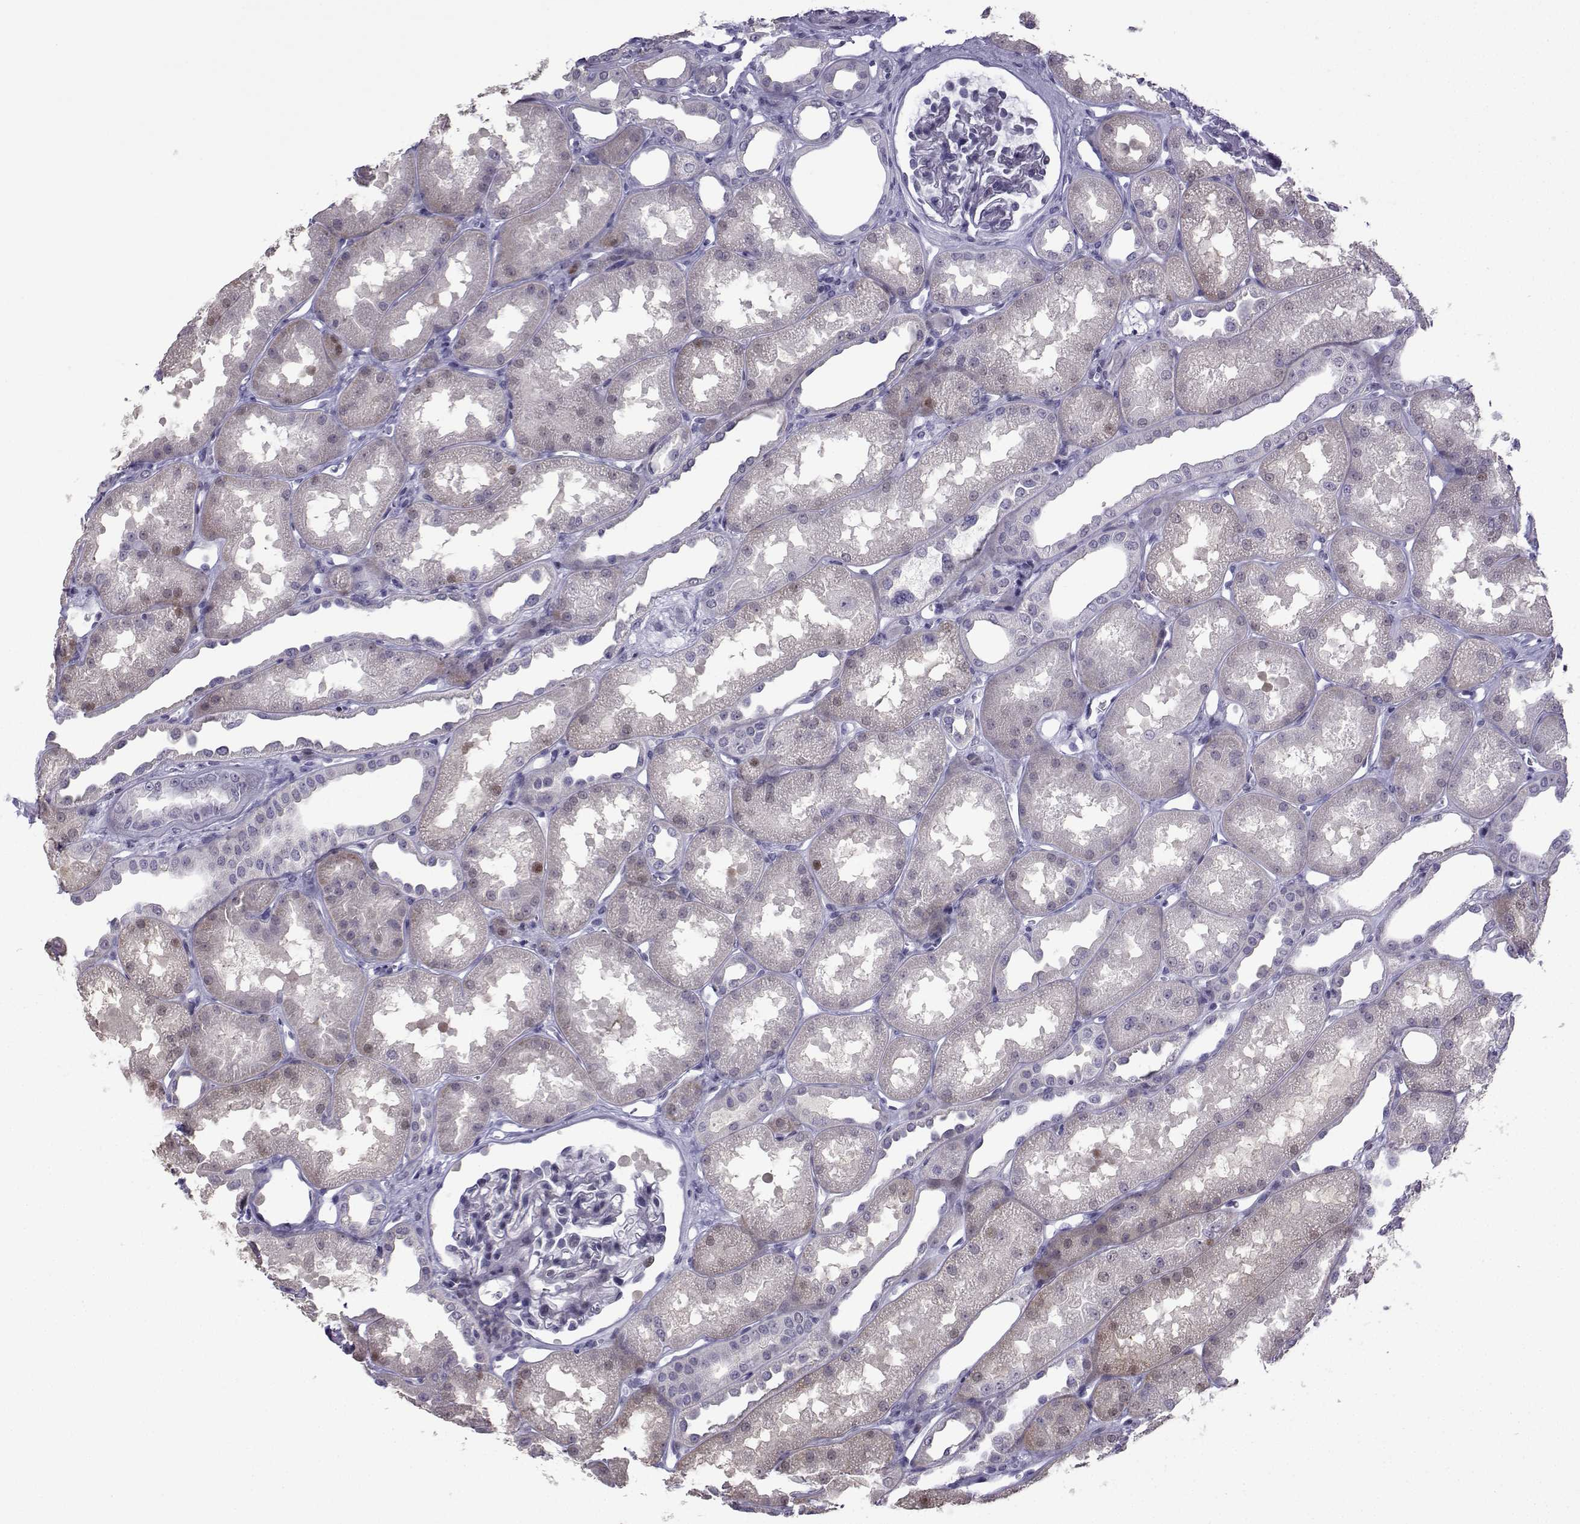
{"staining": {"intensity": "negative", "quantity": "none", "location": "none"}, "tissue": "kidney", "cell_type": "Cells in glomeruli", "image_type": "normal", "snomed": [{"axis": "morphology", "description": "Normal tissue, NOS"}, {"axis": "topography", "description": "Kidney"}], "caption": "A micrograph of human kidney is negative for staining in cells in glomeruli. (DAB (3,3'-diaminobenzidine) immunohistochemistry (IHC), high magnification).", "gene": "CFAP70", "patient": {"sex": "male", "age": 61}}